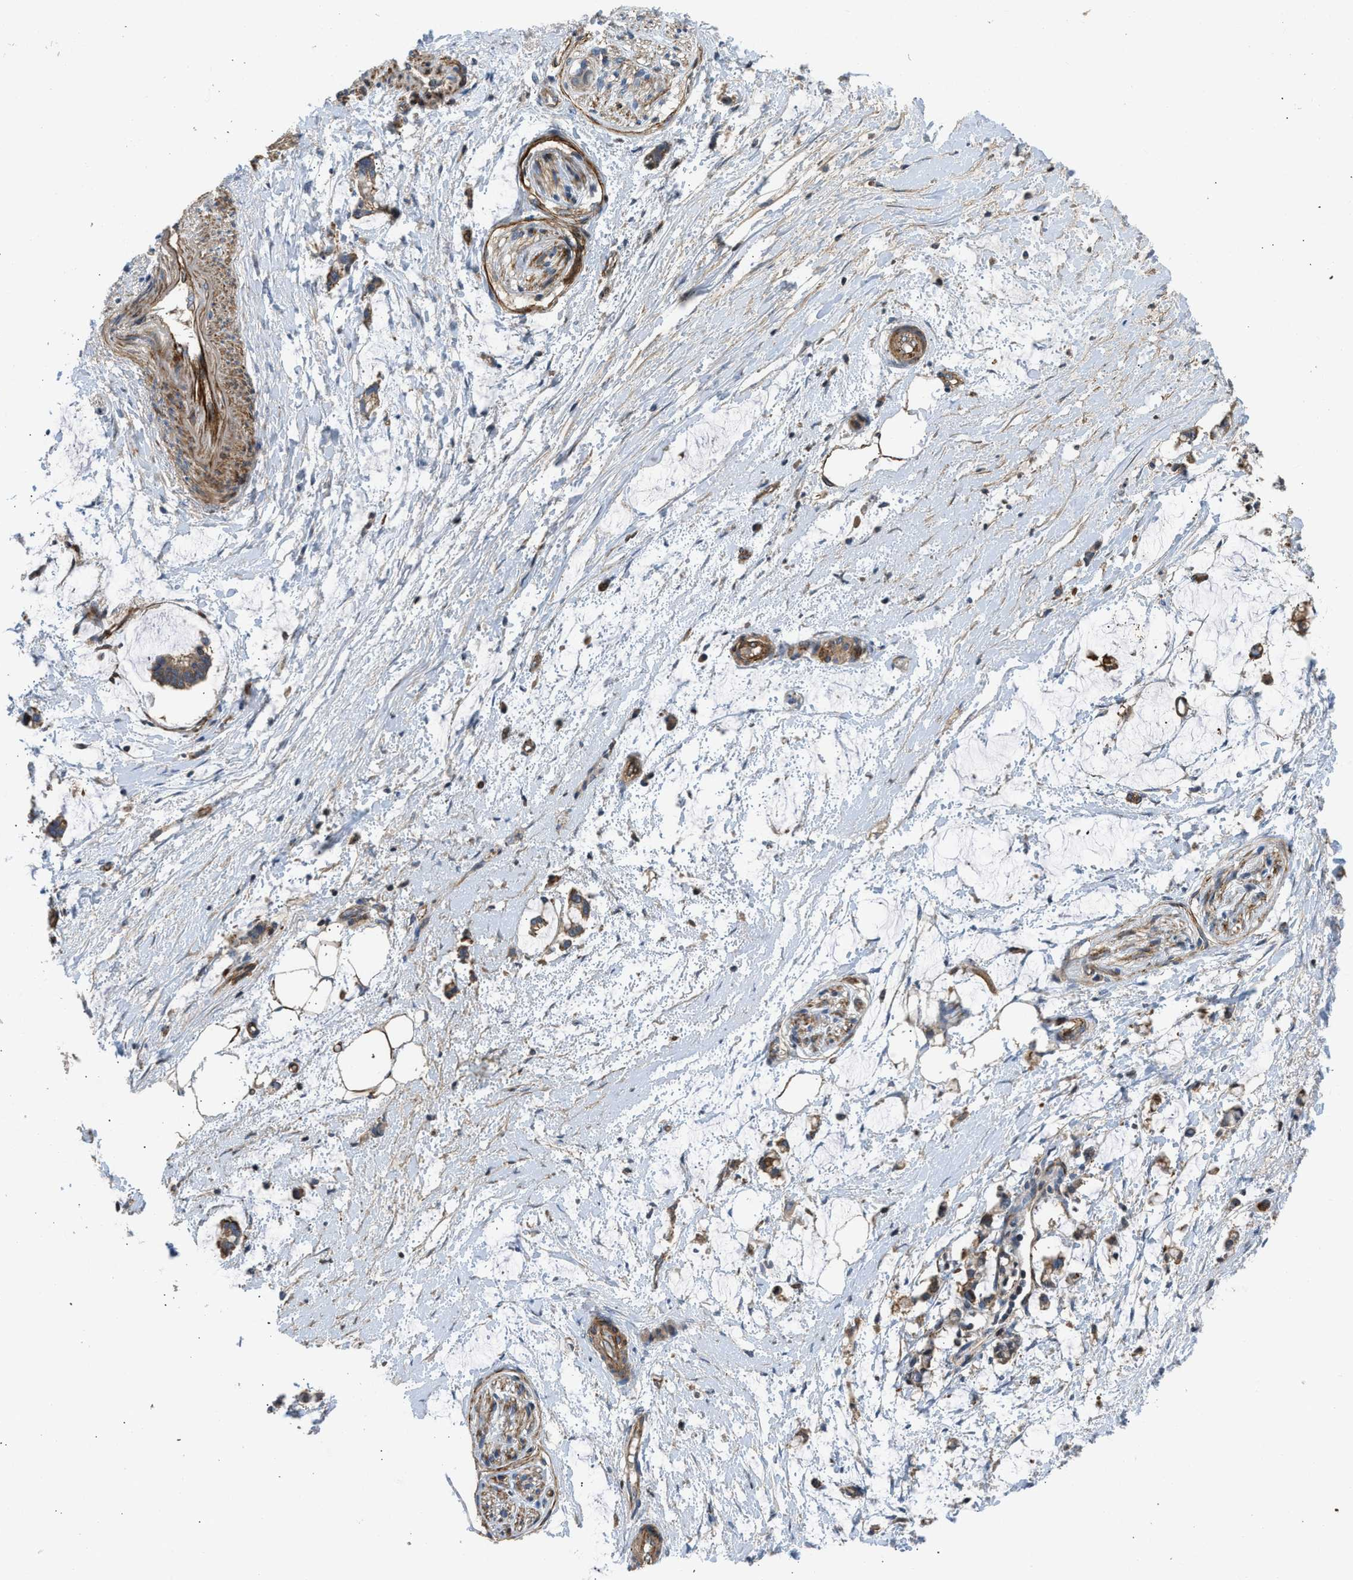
{"staining": {"intensity": "moderate", "quantity": ">75%", "location": "cytoplasmic/membranous"}, "tissue": "adipose tissue", "cell_type": "Adipocytes", "image_type": "normal", "snomed": [{"axis": "morphology", "description": "Normal tissue, NOS"}, {"axis": "morphology", "description": "Adenocarcinoma, NOS"}, {"axis": "topography", "description": "Colon"}, {"axis": "topography", "description": "Peripheral nerve tissue"}], "caption": "Brown immunohistochemical staining in normal adipose tissue displays moderate cytoplasmic/membranous staining in approximately >75% of adipocytes.", "gene": "NYNRIN", "patient": {"sex": "male", "age": 14}}